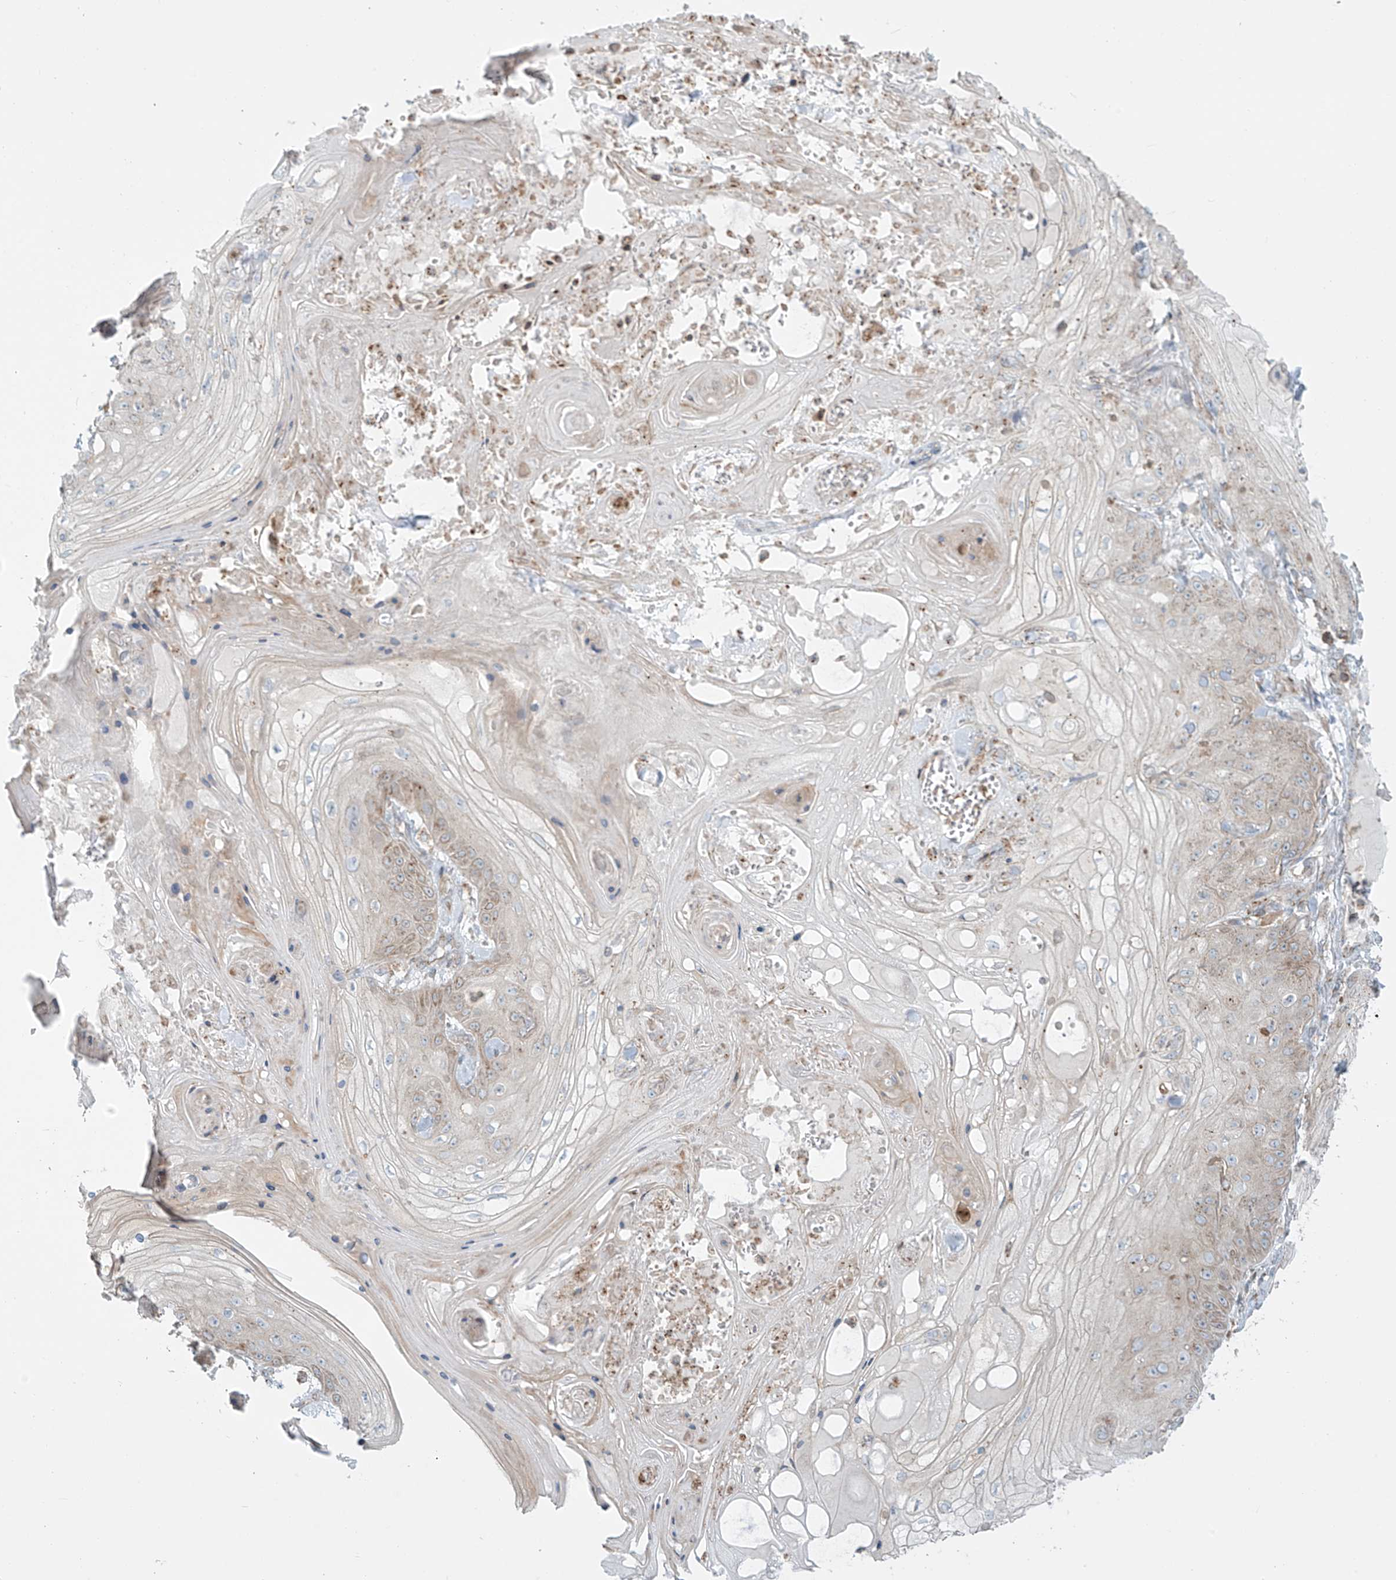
{"staining": {"intensity": "negative", "quantity": "none", "location": "none"}, "tissue": "skin cancer", "cell_type": "Tumor cells", "image_type": "cancer", "snomed": [{"axis": "morphology", "description": "Squamous cell carcinoma, NOS"}, {"axis": "topography", "description": "Skin"}], "caption": "Immunohistochemical staining of squamous cell carcinoma (skin) displays no significant staining in tumor cells.", "gene": "LZTS3", "patient": {"sex": "male", "age": 74}}